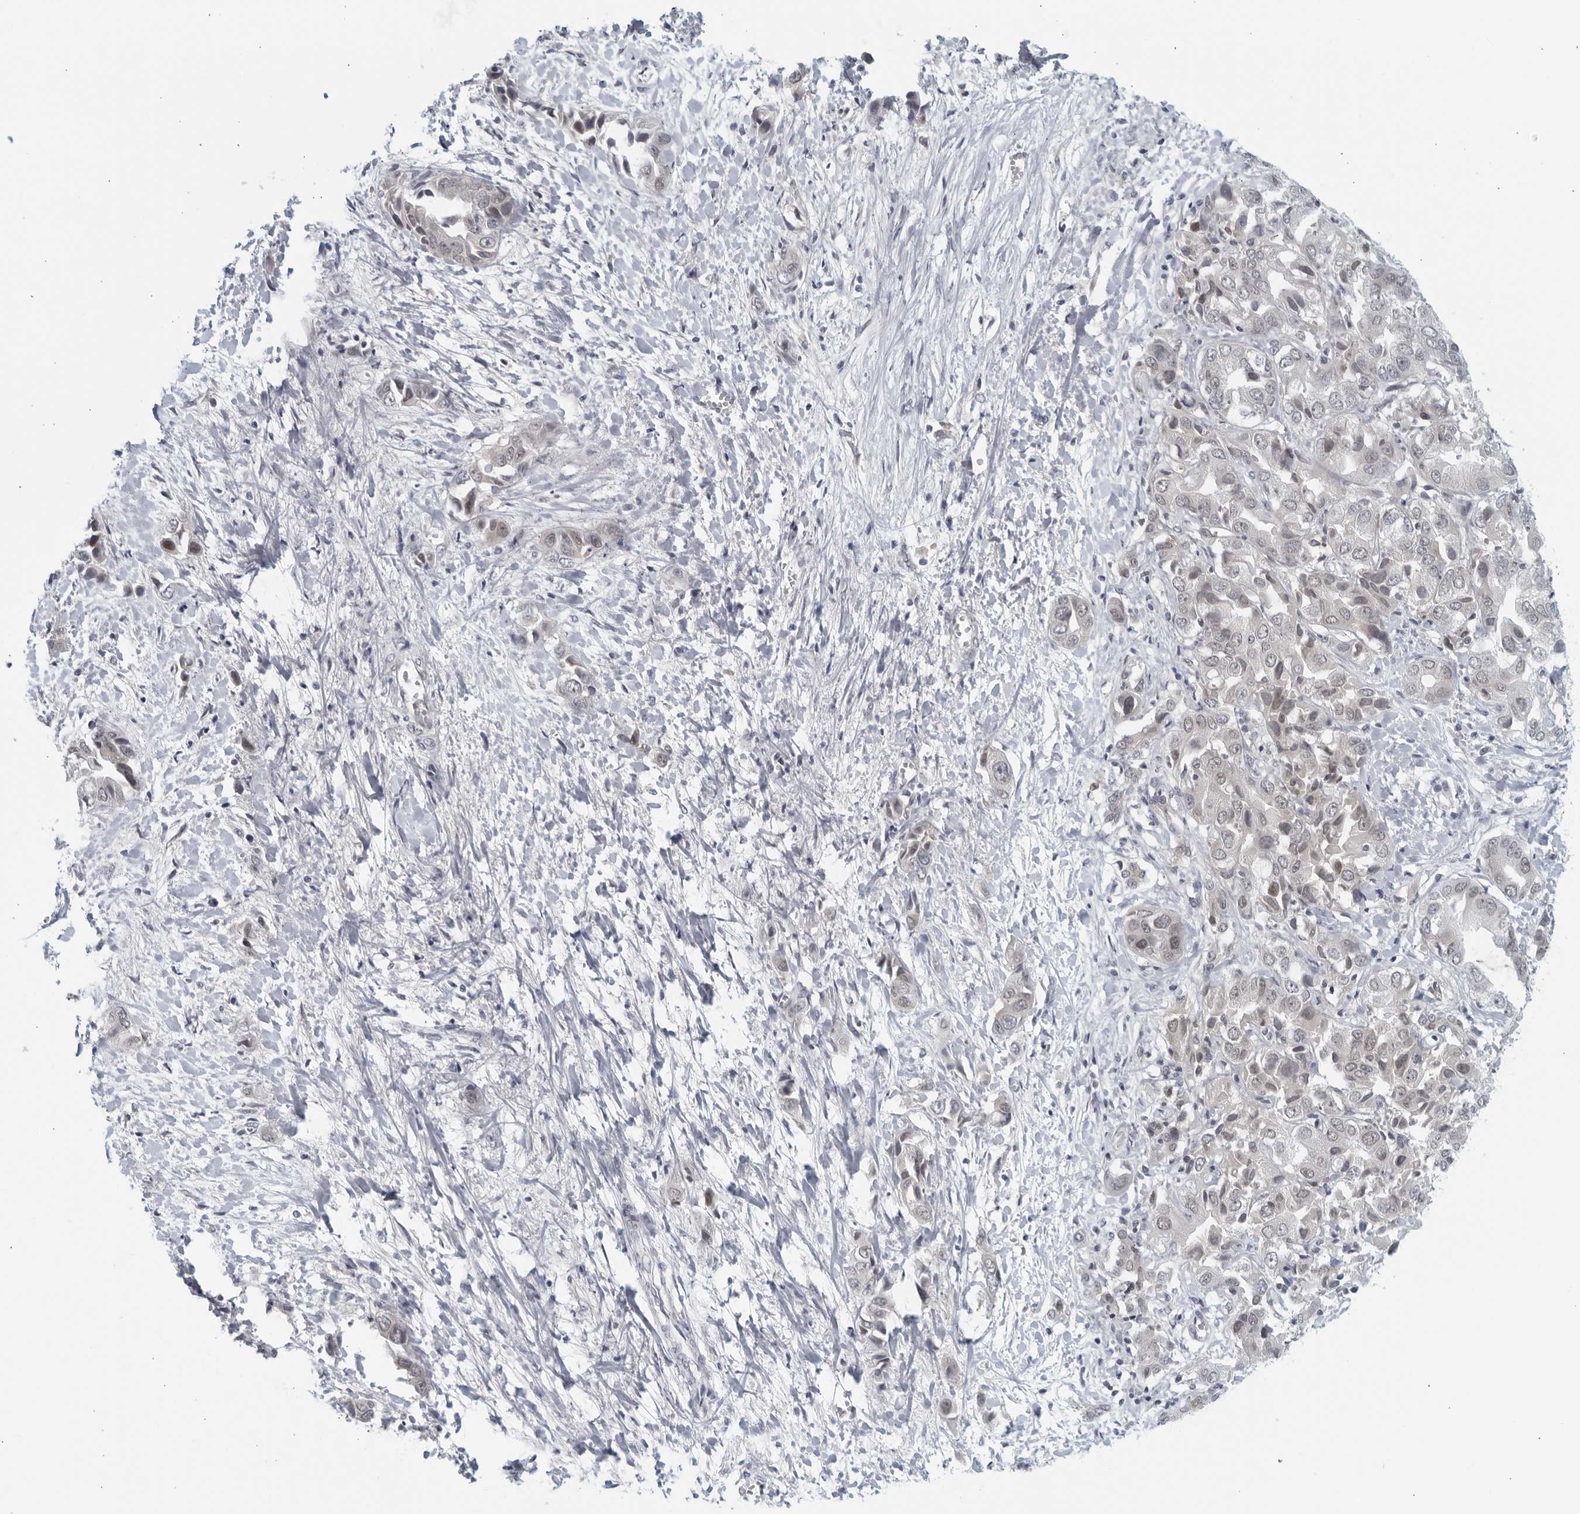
{"staining": {"intensity": "weak", "quantity": "<25%", "location": "nuclear"}, "tissue": "liver cancer", "cell_type": "Tumor cells", "image_type": "cancer", "snomed": [{"axis": "morphology", "description": "Cholangiocarcinoma"}, {"axis": "topography", "description": "Liver"}], "caption": "DAB (3,3'-diaminobenzidine) immunohistochemical staining of human liver cancer (cholangiocarcinoma) shows no significant positivity in tumor cells.", "gene": "RC3H1", "patient": {"sex": "female", "age": 52}}